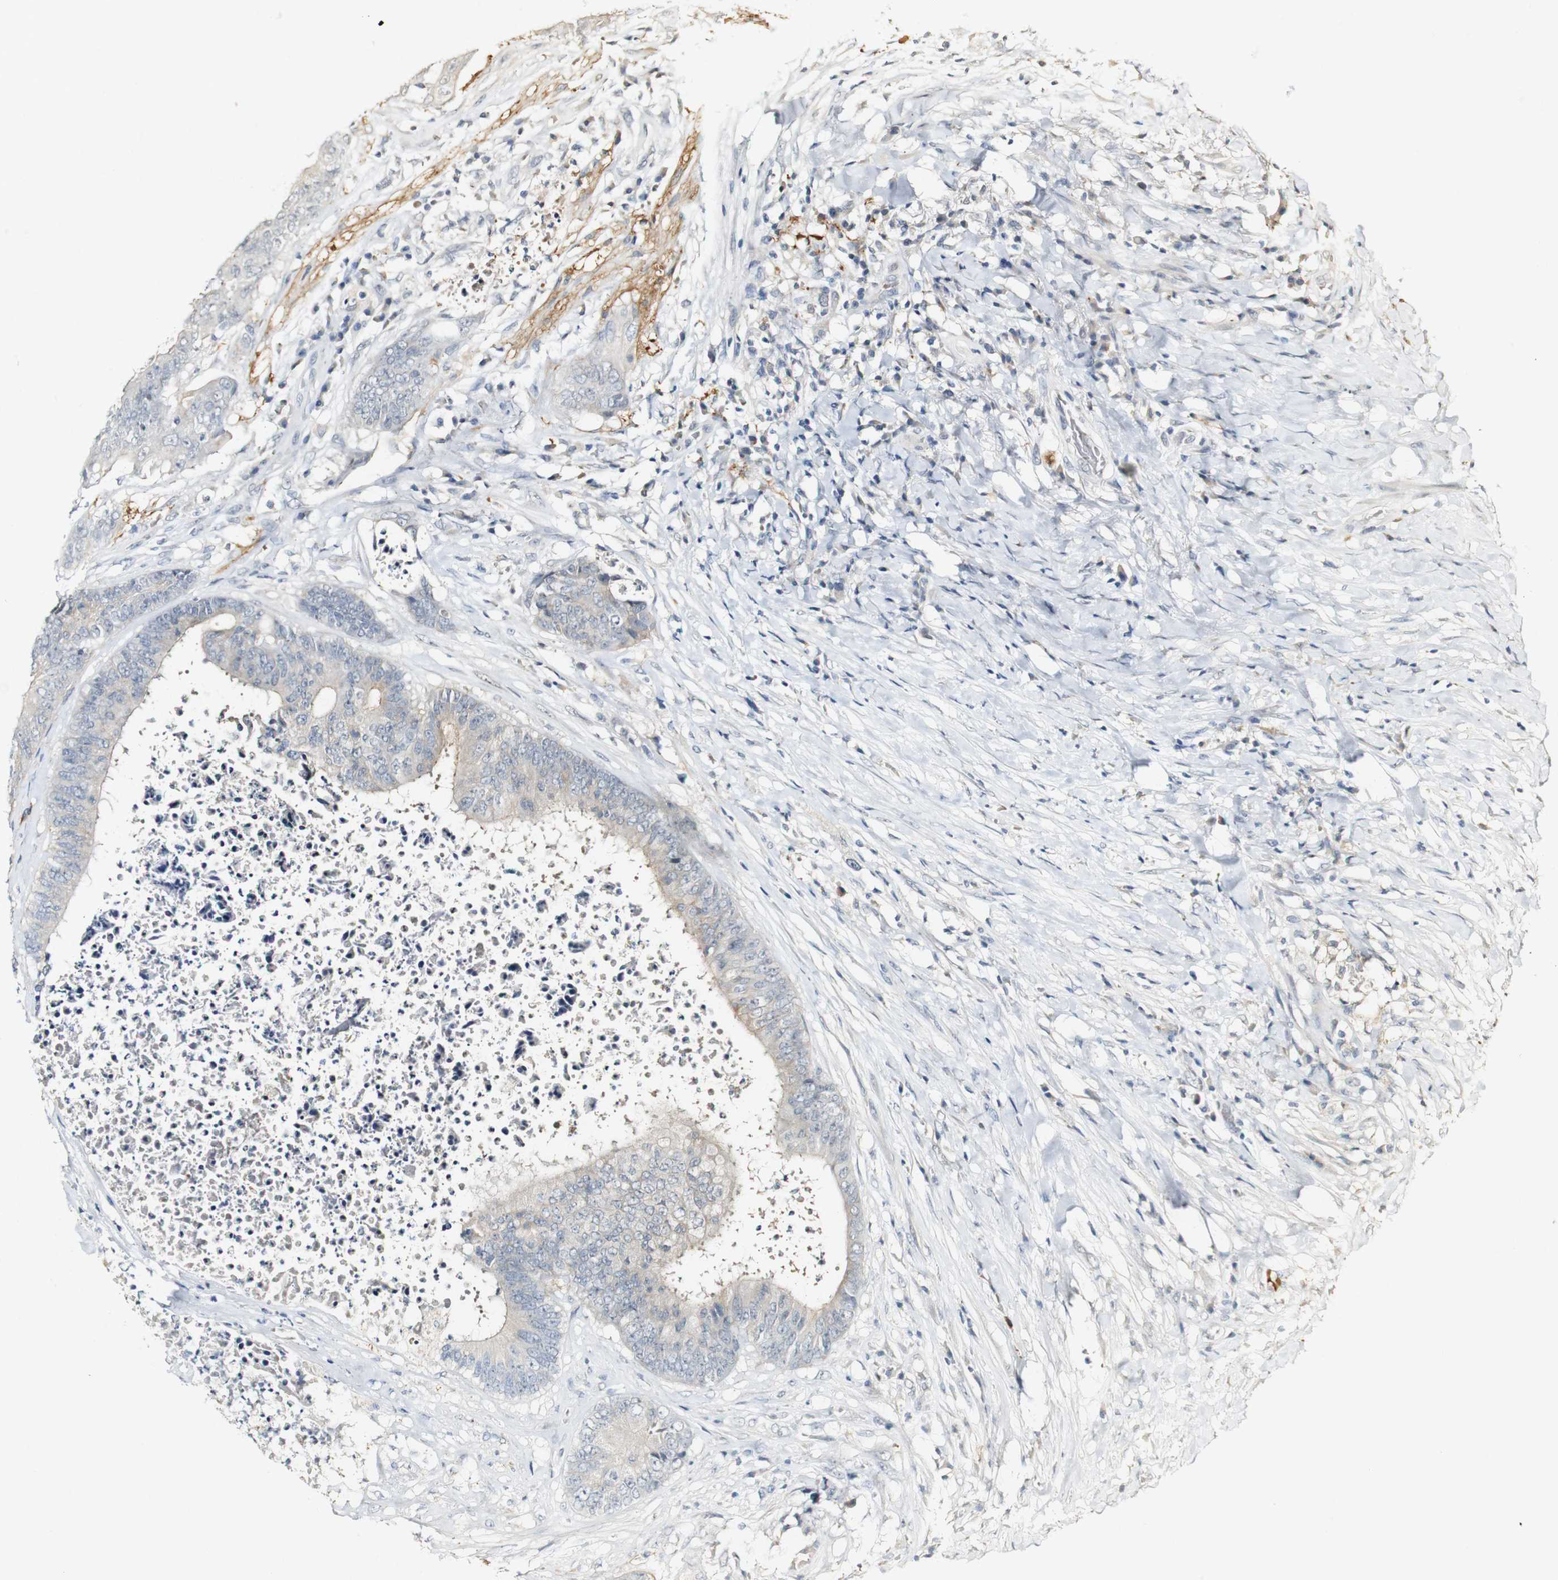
{"staining": {"intensity": "weak", "quantity": "<25%", "location": "cytoplasmic/membranous"}, "tissue": "colorectal cancer", "cell_type": "Tumor cells", "image_type": "cancer", "snomed": [{"axis": "morphology", "description": "Adenocarcinoma, NOS"}, {"axis": "topography", "description": "Rectum"}], "caption": "Tumor cells show no significant protein expression in colorectal cancer.", "gene": "SYT7", "patient": {"sex": "male", "age": 72}}